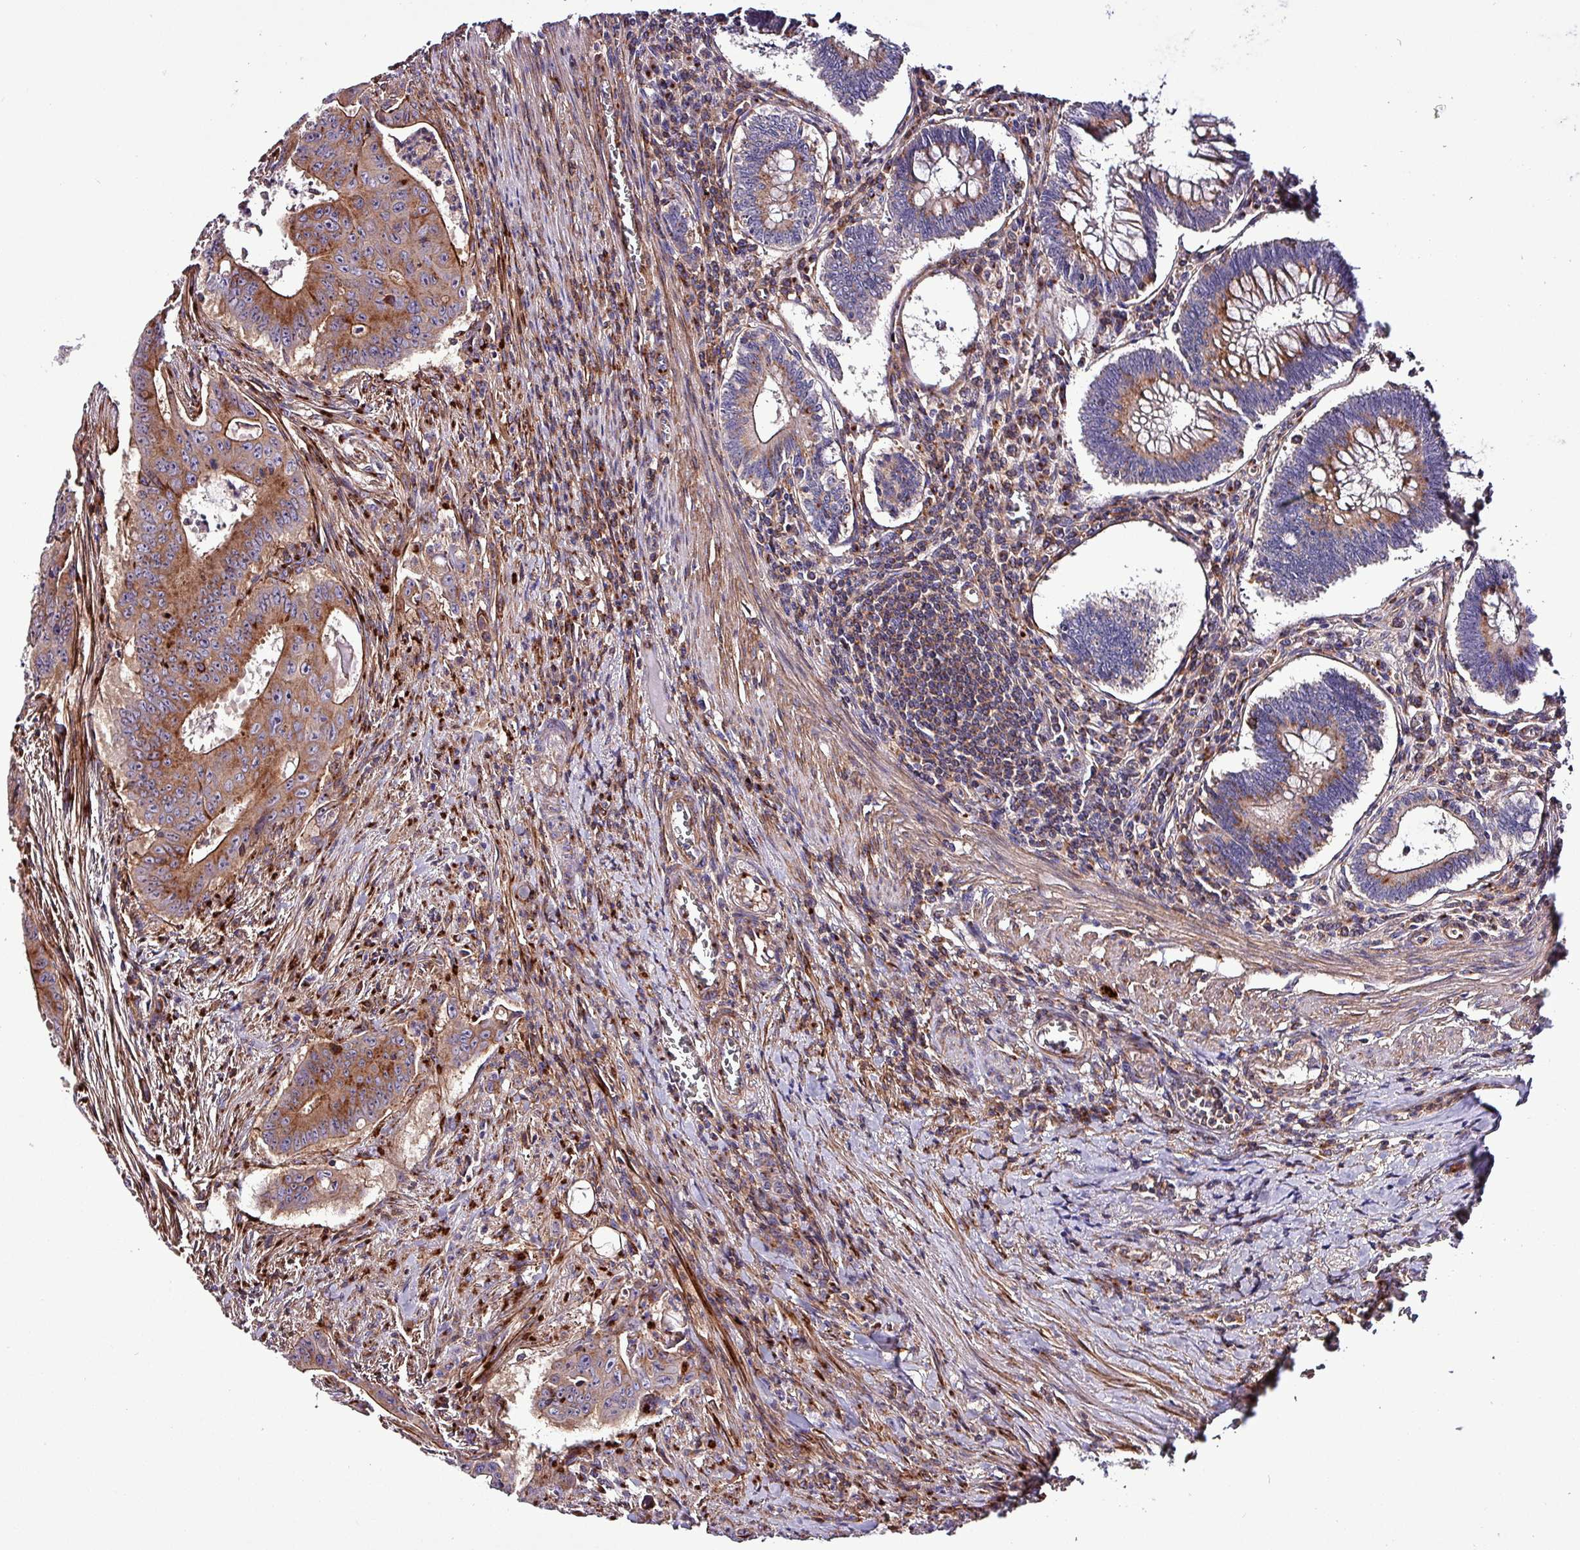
{"staining": {"intensity": "moderate", "quantity": ">75%", "location": "cytoplasmic/membranous"}, "tissue": "colorectal cancer", "cell_type": "Tumor cells", "image_type": "cancer", "snomed": [{"axis": "morphology", "description": "Adenocarcinoma, NOS"}, {"axis": "topography", "description": "Rectum"}], "caption": "The histopathology image shows immunohistochemical staining of colorectal adenocarcinoma. There is moderate cytoplasmic/membranous expression is seen in about >75% of tumor cells.", "gene": "VAMP4", "patient": {"sex": "female", "age": 75}}